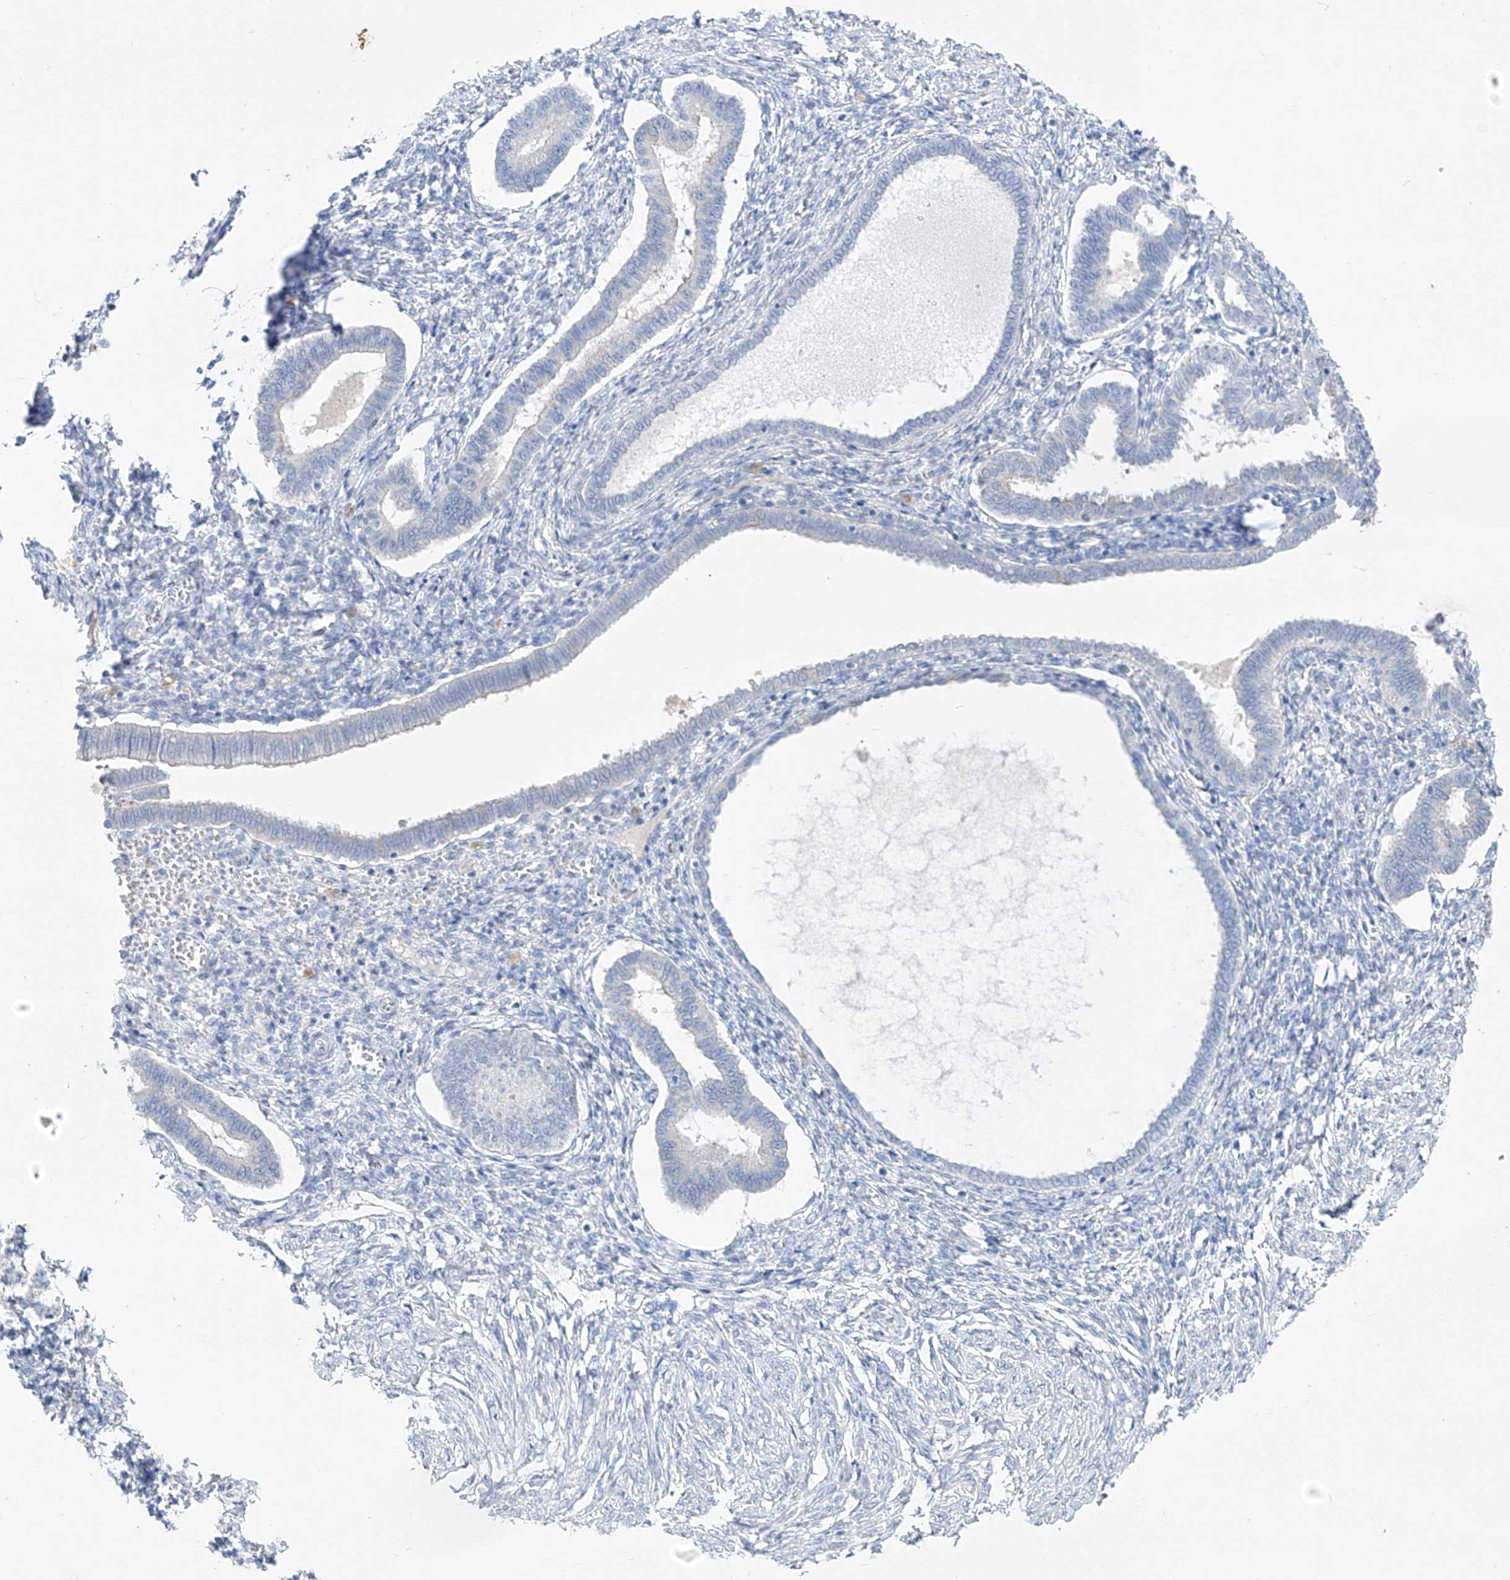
{"staining": {"intensity": "negative", "quantity": "none", "location": "none"}, "tissue": "endometrium", "cell_type": "Cells in endometrial stroma", "image_type": "normal", "snomed": [{"axis": "morphology", "description": "Normal tissue, NOS"}, {"axis": "topography", "description": "Endometrium"}], "caption": "There is no significant positivity in cells in endometrial stroma of endometrium. Brightfield microscopy of immunohistochemistry (IHC) stained with DAB (brown) and hematoxylin (blue), captured at high magnification.", "gene": "FRS3", "patient": {"sex": "female", "age": 77}}